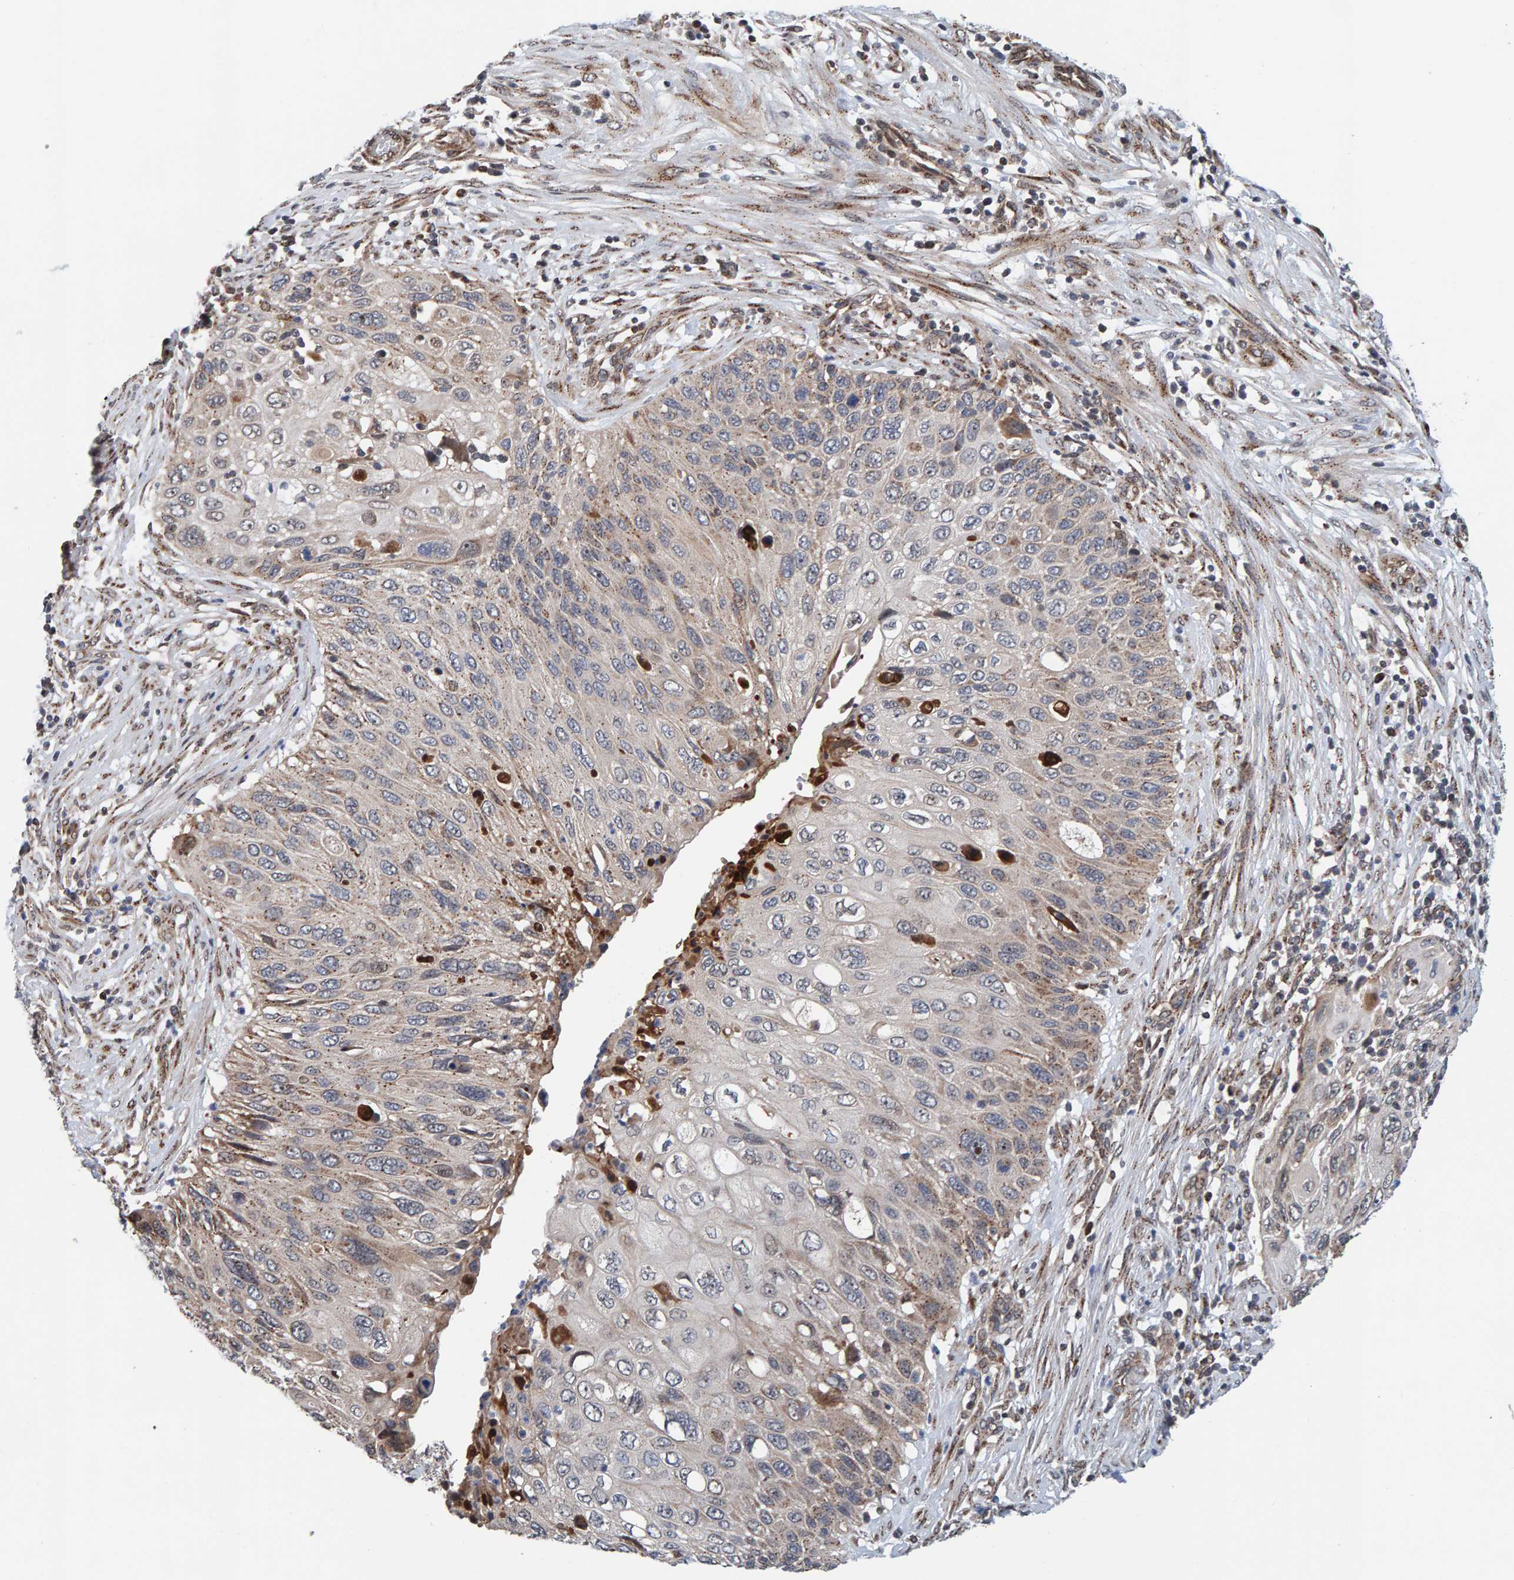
{"staining": {"intensity": "weak", "quantity": "<25%", "location": "cytoplasmic/membranous"}, "tissue": "cervical cancer", "cell_type": "Tumor cells", "image_type": "cancer", "snomed": [{"axis": "morphology", "description": "Squamous cell carcinoma, NOS"}, {"axis": "topography", "description": "Cervix"}], "caption": "The immunohistochemistry (IHC) histopathology image has no significant positivity in tumor cells of cervical cancer tissue.", "gene": "CCDC25", "patient": {"sex": "female", "age": 70}}